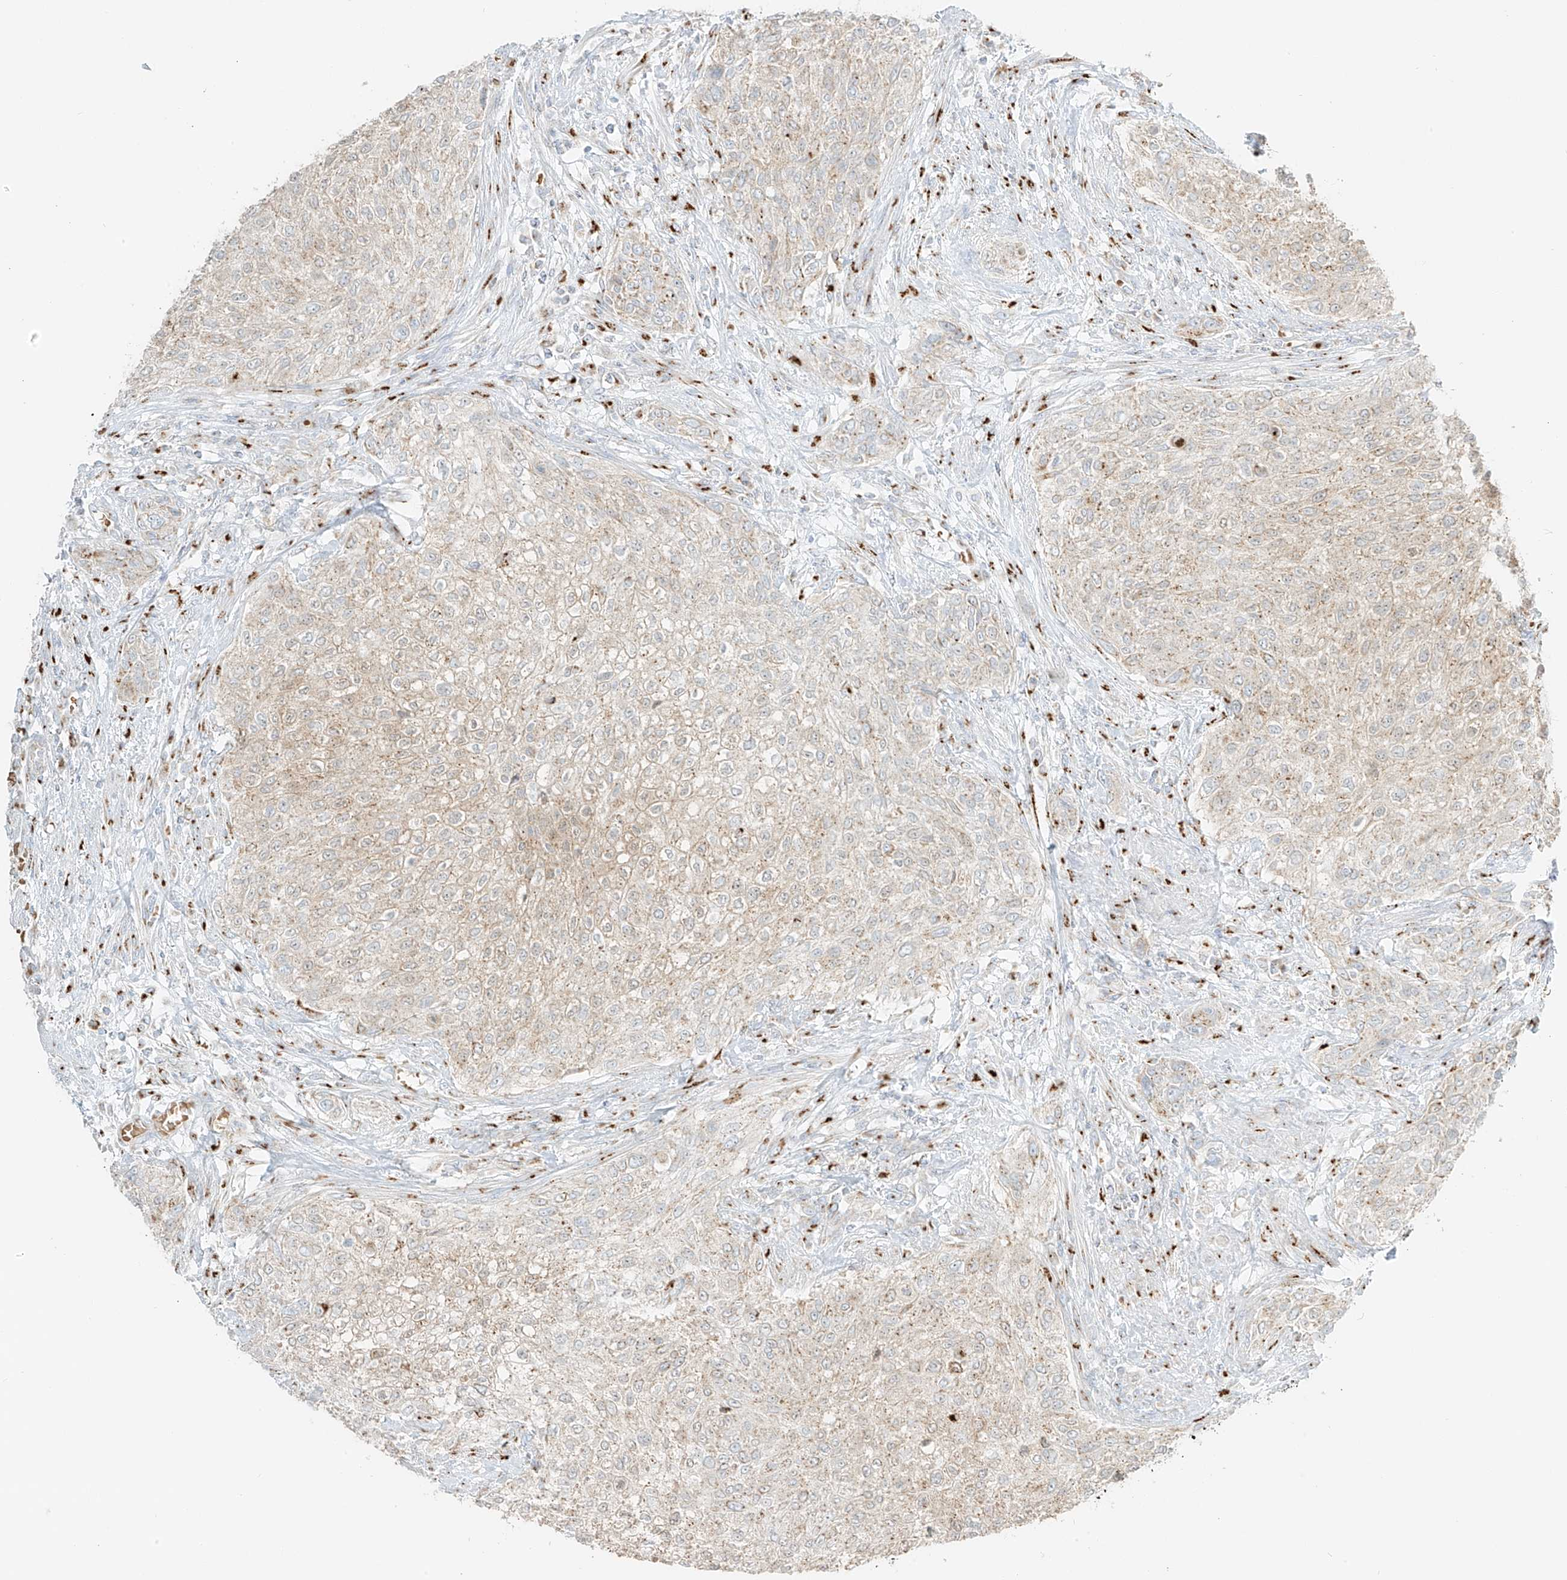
{"staining": {"intensity": "weak", "quantity": "25%-75%", "location": "cytoplasmic/membranous"}, "tissue": "urothelial cancer", "cell_type": "Tumor cells", "image_type": "cancer", "snomed": [{"axis": "morphology", "description": "Urothelial carcinoma, High grade"}, {"axis": "topography", "description": "Urinary bladder"}], "caption": "IHC micrograph of neoplastic tissue: urothelial cancer stained using immunohistochemistry (IHC) demonstrates low levels of weak protein expression localized specifically in the cytoplasmic/membranous of tumor cells, appearing as a cytoplasmic/membranous brown color.", "gene": "TMEM87B", "patient": {"sex": "male", "age": 35}}